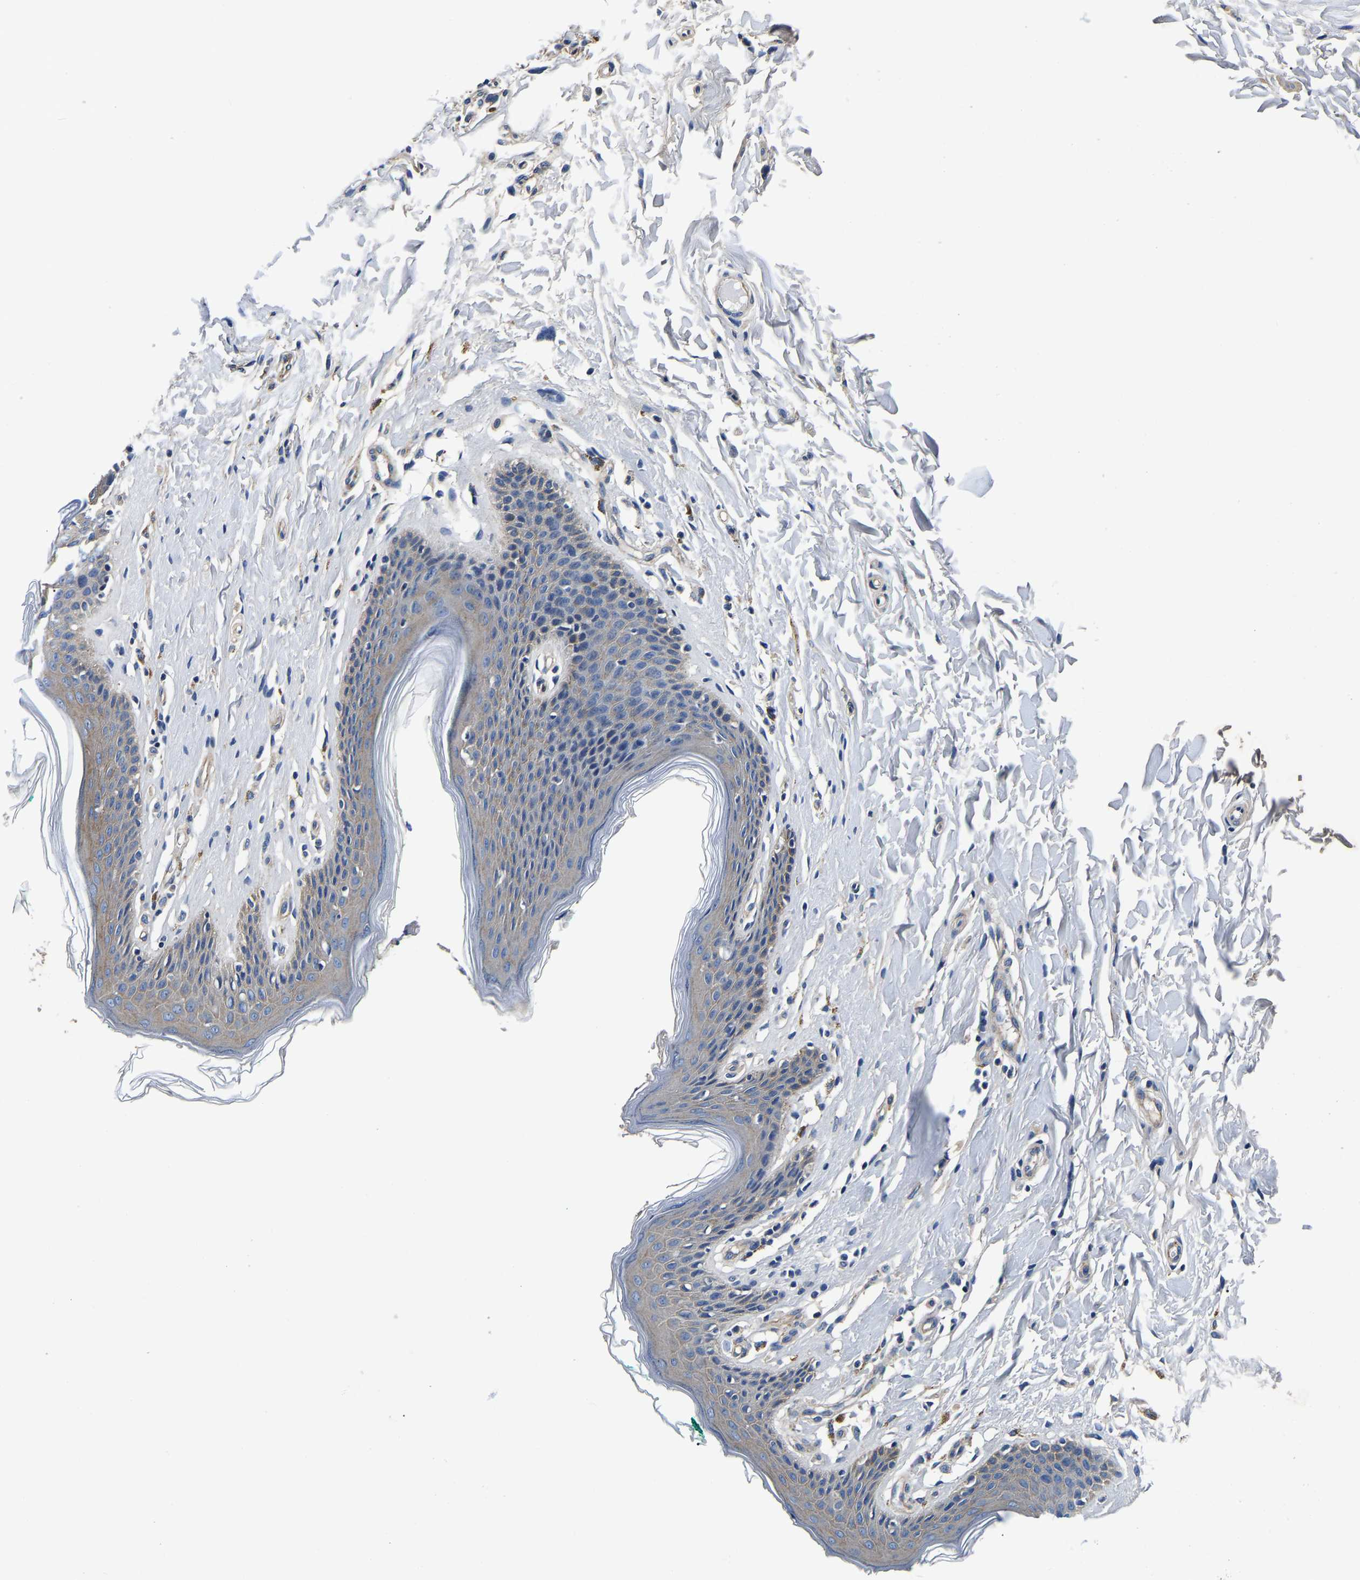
{"staining": {"intensity": "weak", "quantity": "<25%", "location": "cytoplasmic/membranous"}, "tissue": "skin", "cell_type": "Epidermal cells", "image_type": "normal", "snomed": [{"axis": "morphology", "description": "Normal tissue, NOS"}, {"axis": "topography", "description": "Vulva"}], "caption": "Immunohistochemical staining of normal skin demonstrates no significant positivity in epidermal cells. (DAB immunohistochemistry visualized using brightfield microscopy, high magnification).", "gene": "SH3GLB1", "patient": {"sex": "female", "age": 66}}